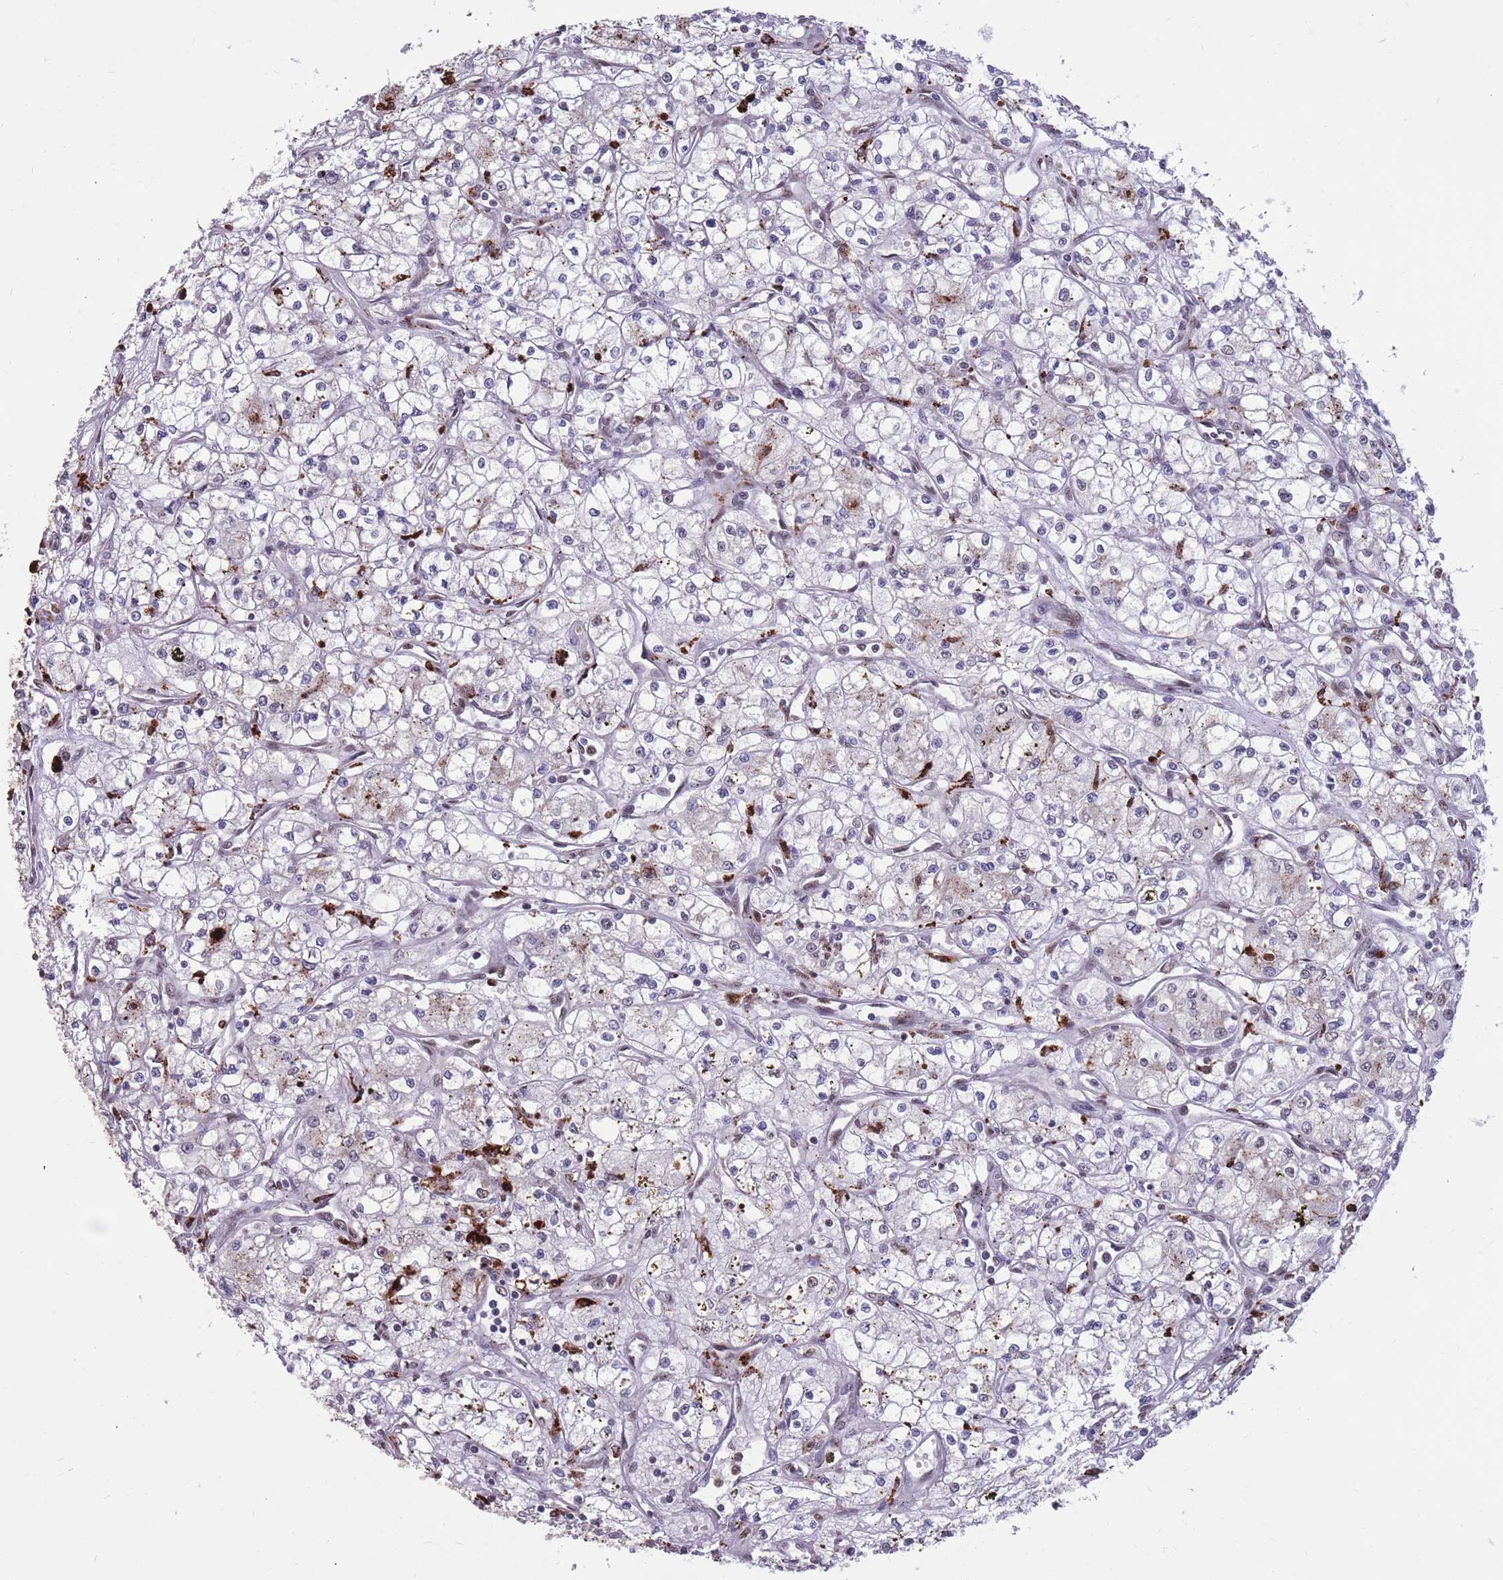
{"staining": {"intensity": "moderate", "quantity": "<25%", "location": "cytoplasmic/membranous"}, "tissue": "renal cancer", "cell_type": "Tumor cells", "image_type": "cancer", "snomed": [{"axis": "morphology", "description": "Adenocarcinoma, NOS"}, {"axis": "topography", "description": "Kidney"}], "caption": "Moderate cytoplasmic/membranous protein expression is appreciated in about <25% of tumor cells in renal cancer. (DAB (3,3'-diaminobenzidine) IHC, brown staining for protein, blue staining for nuclei).", "gene": "PRPF19", "patient": {"sex": "male", "age": 59}}